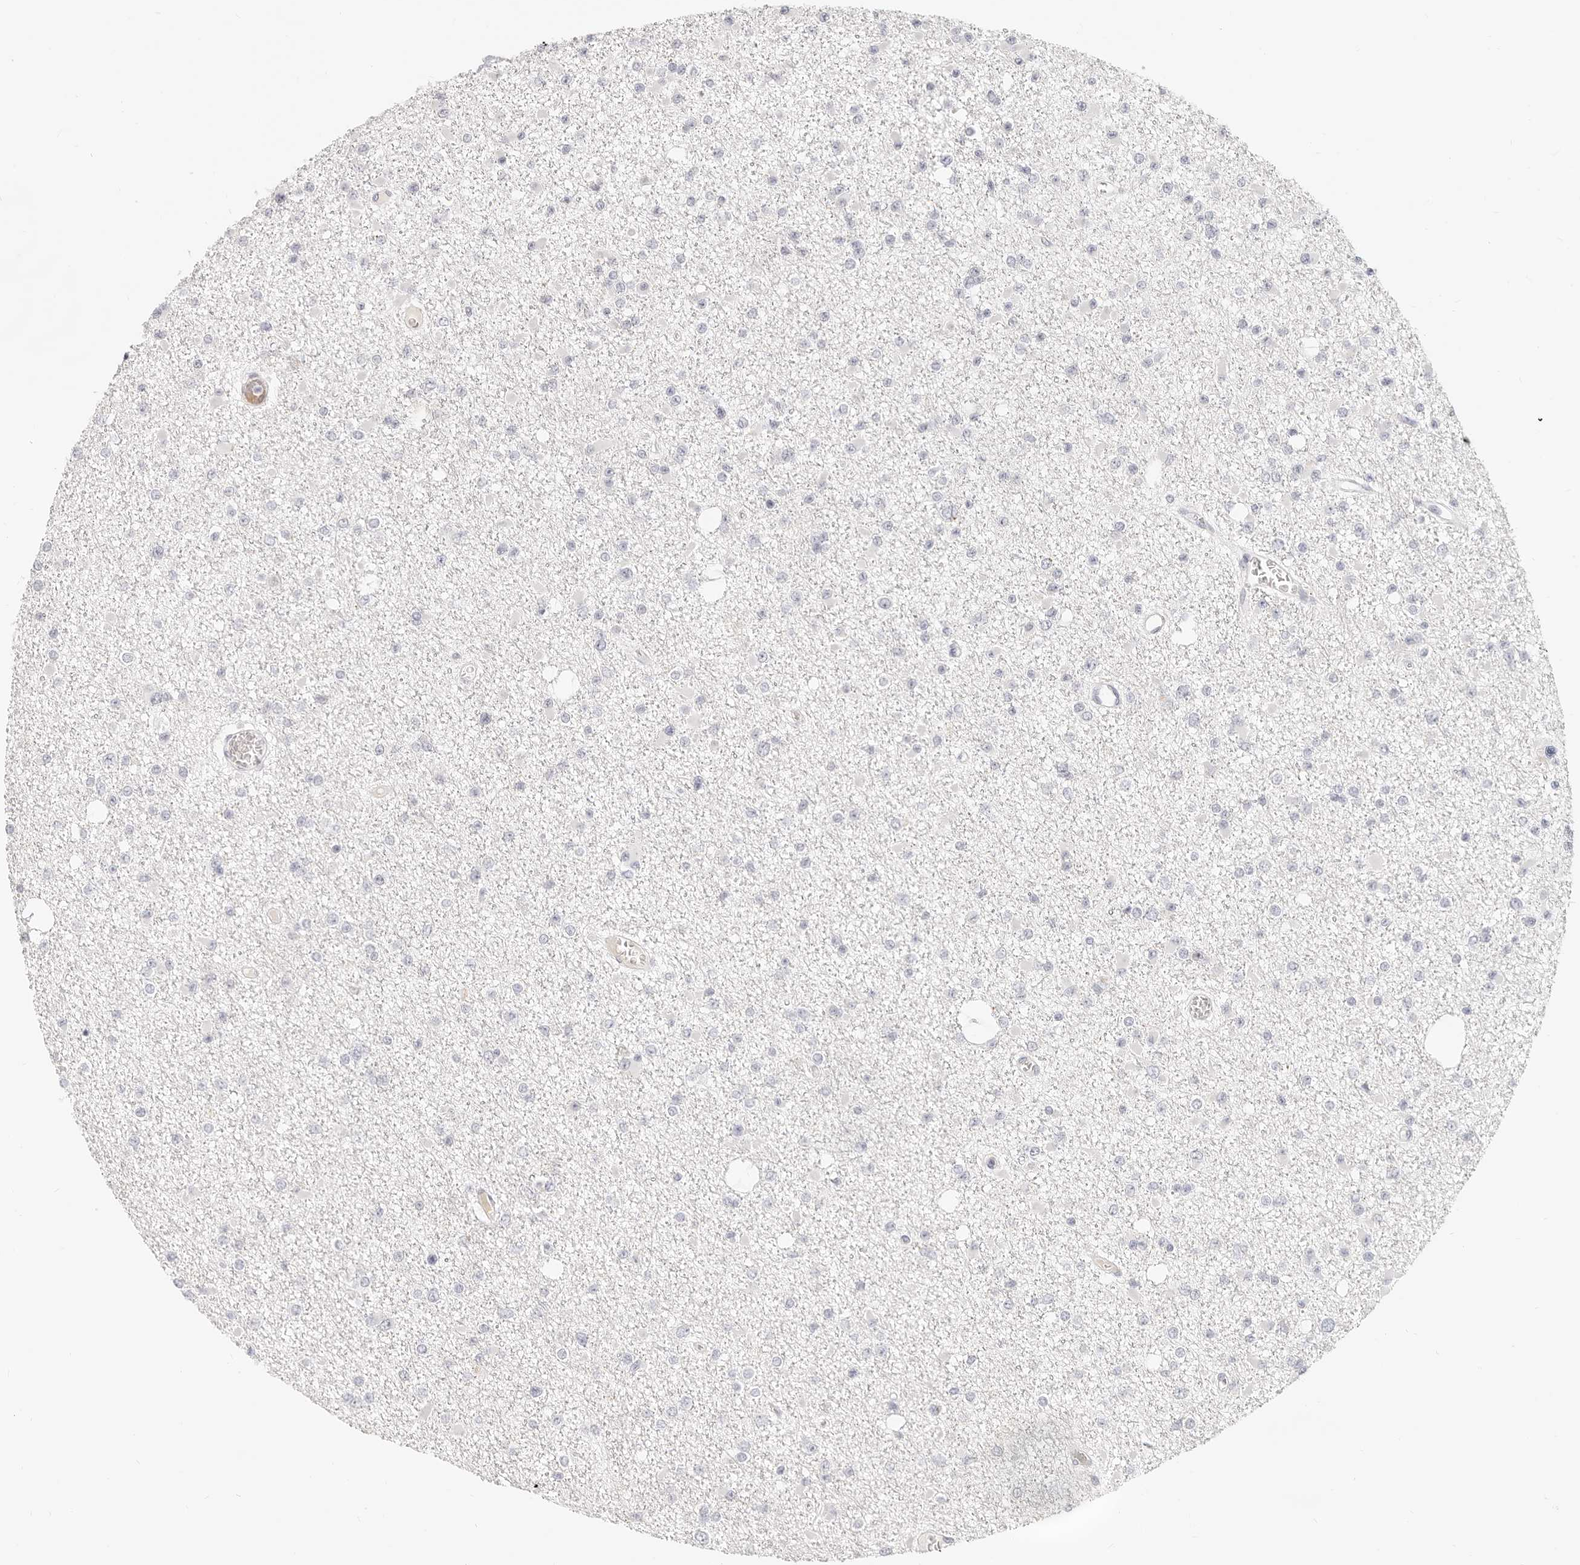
{"staining": {"intensity": "negative", "quantity": "none", "location": "none"}, "tissue": "glioma", "cell_type": "Tumor cells", "image_type": "cancer", "snomed": [{"axis": "morphology", "description": "Glioma, malignant, Low grade"}, {"axis": "topography", "description": "Brain"}], "caption": "The image exhibits no significant positivity in tumor cells of malignant glioma (low-grade).", "gene": "LTB4R2", "patient": {"sex": "female", "age": 22}}